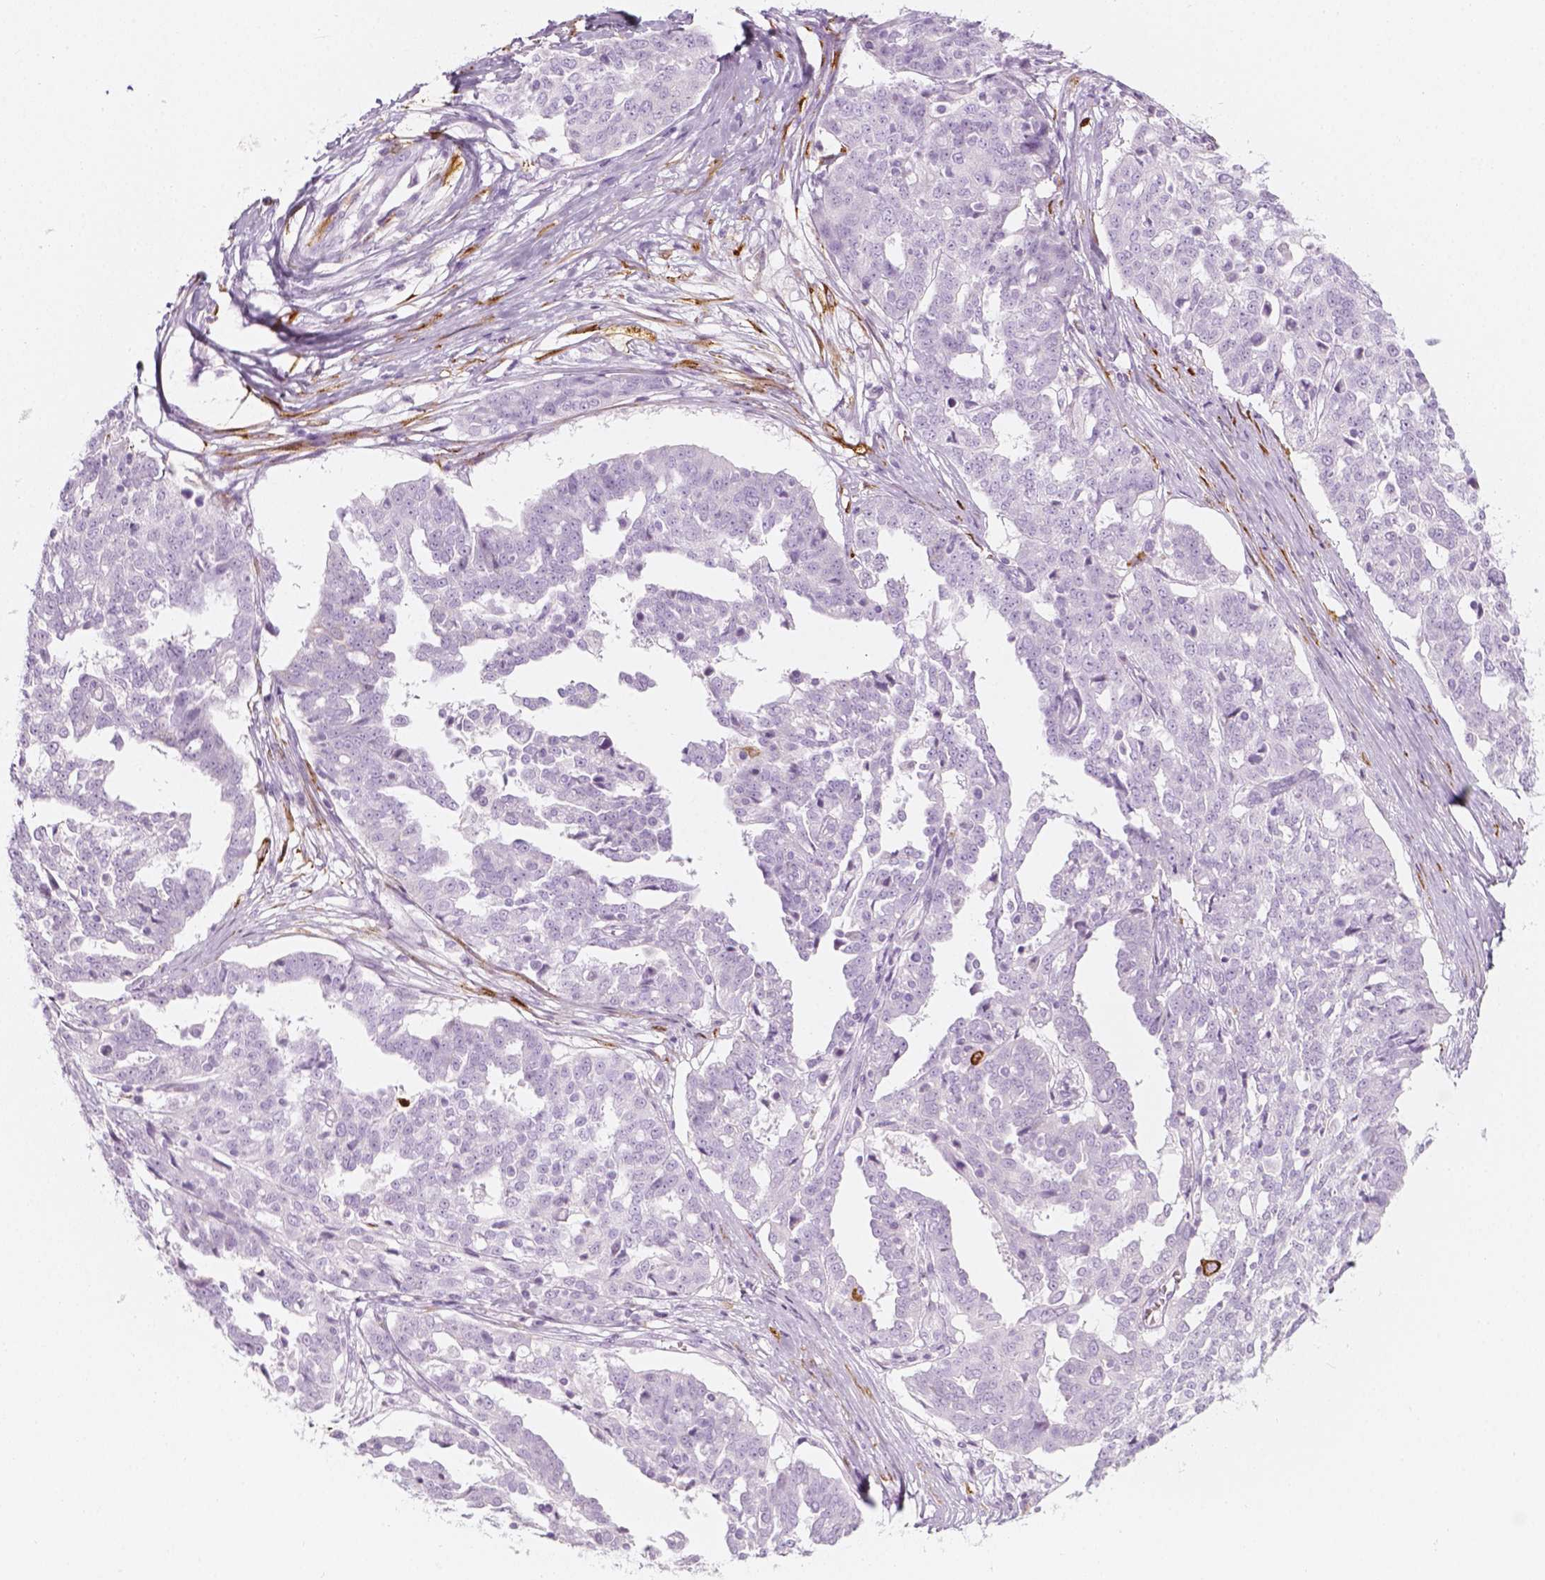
{"staining": {"intensity": "negative", "quantity": "none", "location": "none"}, "tissue": "ovarian cancer", "cell_type": "Tumor cells", "image_type": "cancer", "snomed": [{"axis": "morphology", "description": "Cystadenocarcinoma, serous, NOS"}, {"axis": "topography", "description": "Ovary"}], "caption": "Immunohistochemistry (IHC) histopathology image of ovarian cancer stained for a protein (brown), which exhibits no staining in tumor cells.", "gene": "CES1", "patient": {"sex": "female", "age": 67}}